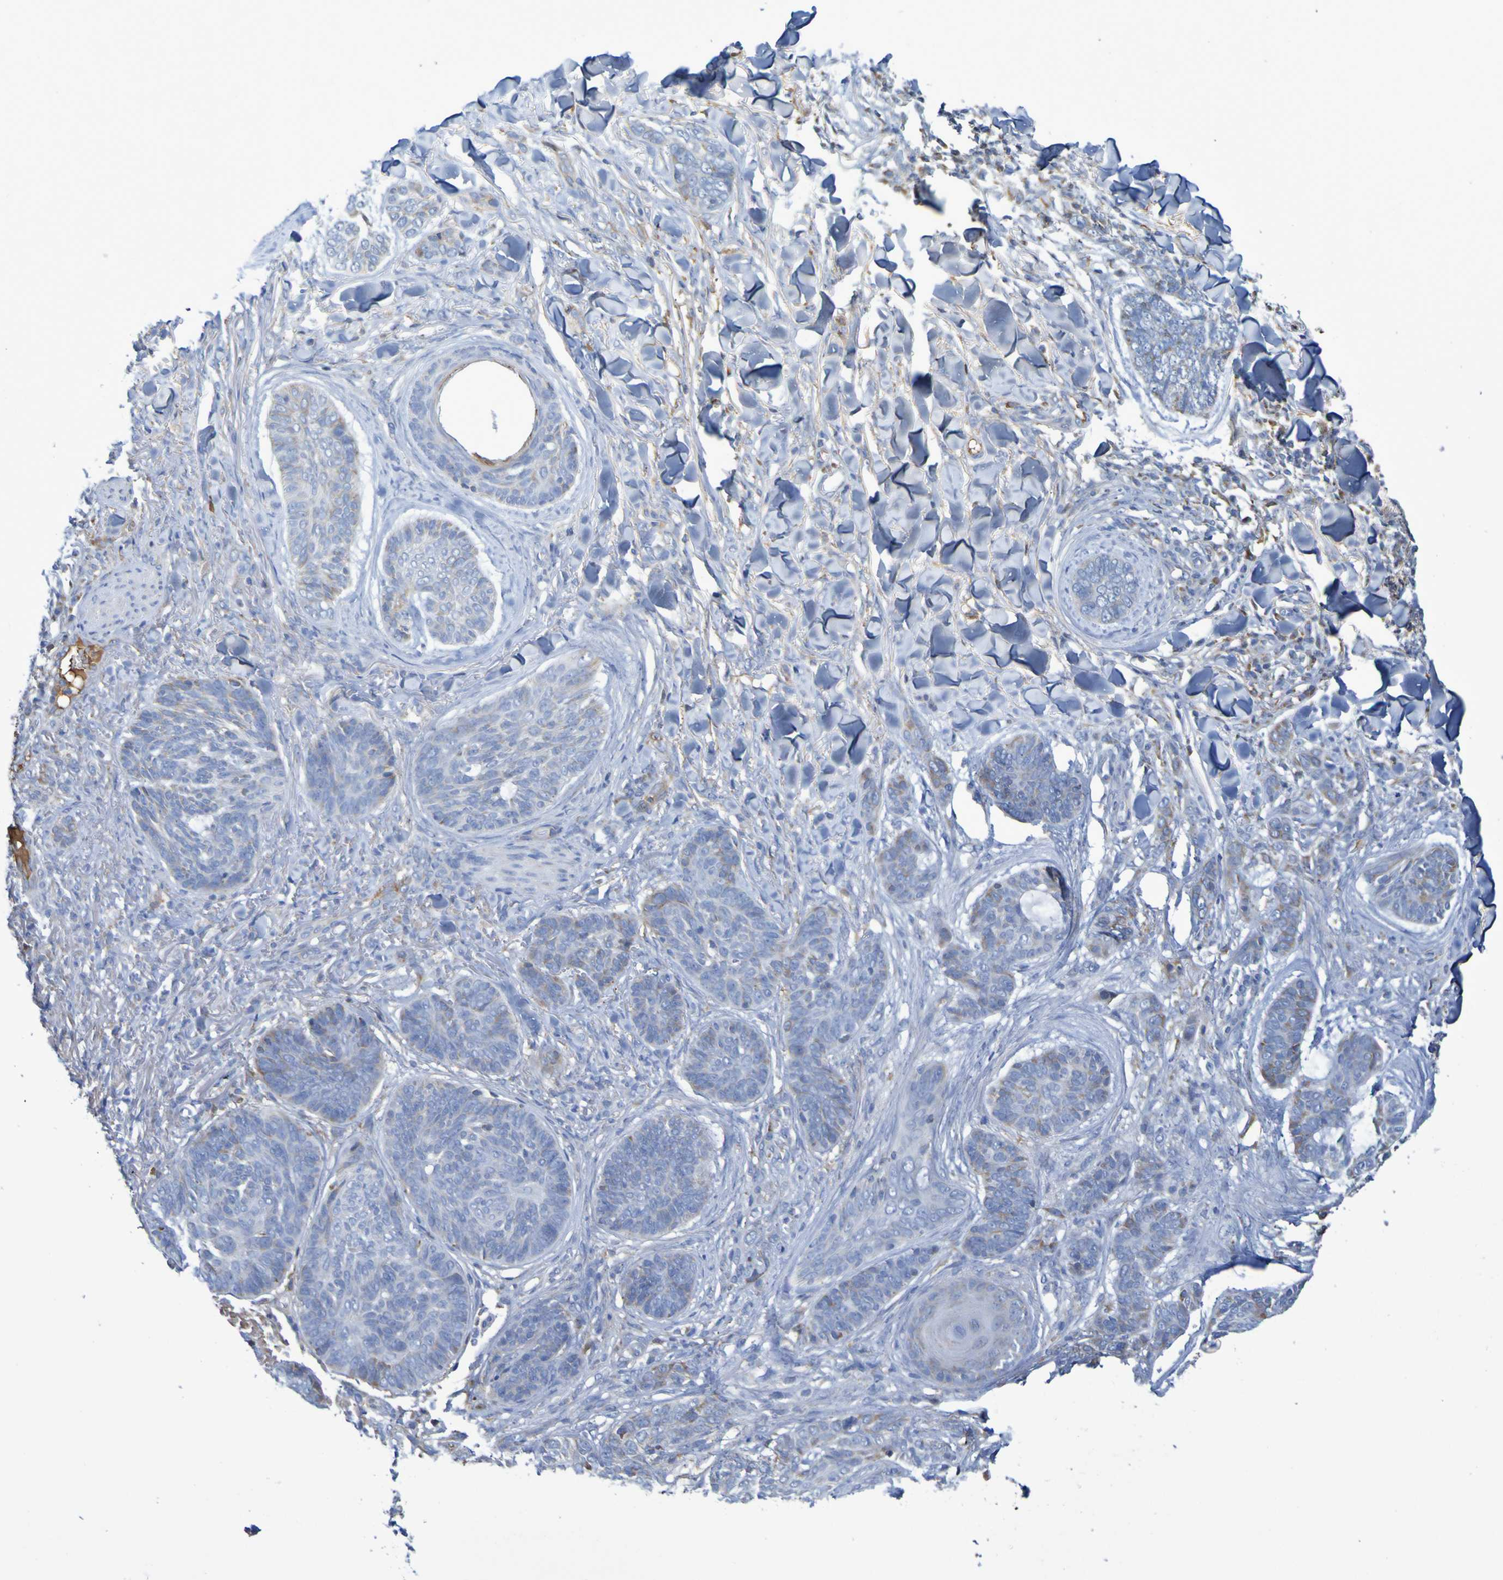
{"staining": {"intensity": "weak", "quantity": "<25%", "location": "cytoplasmic/membranous"}, "tissue": "skin cancer", "cell_type": "Tumor cells", "image_type": "cancer", "snomed": [{"axis": "morphology", "description": "Basal cell carcinoma"}, {"axis": "topography", "description": "Skin"}], "caption": "IHC of human skin cancer (basal cell carcinoma) displays no positivity in tumor cells. (Immunohistochemistry, brightfield microscopy, high magnification).", "gene": "CNTN2", "patient": {"sex": "male", "age": 43}}